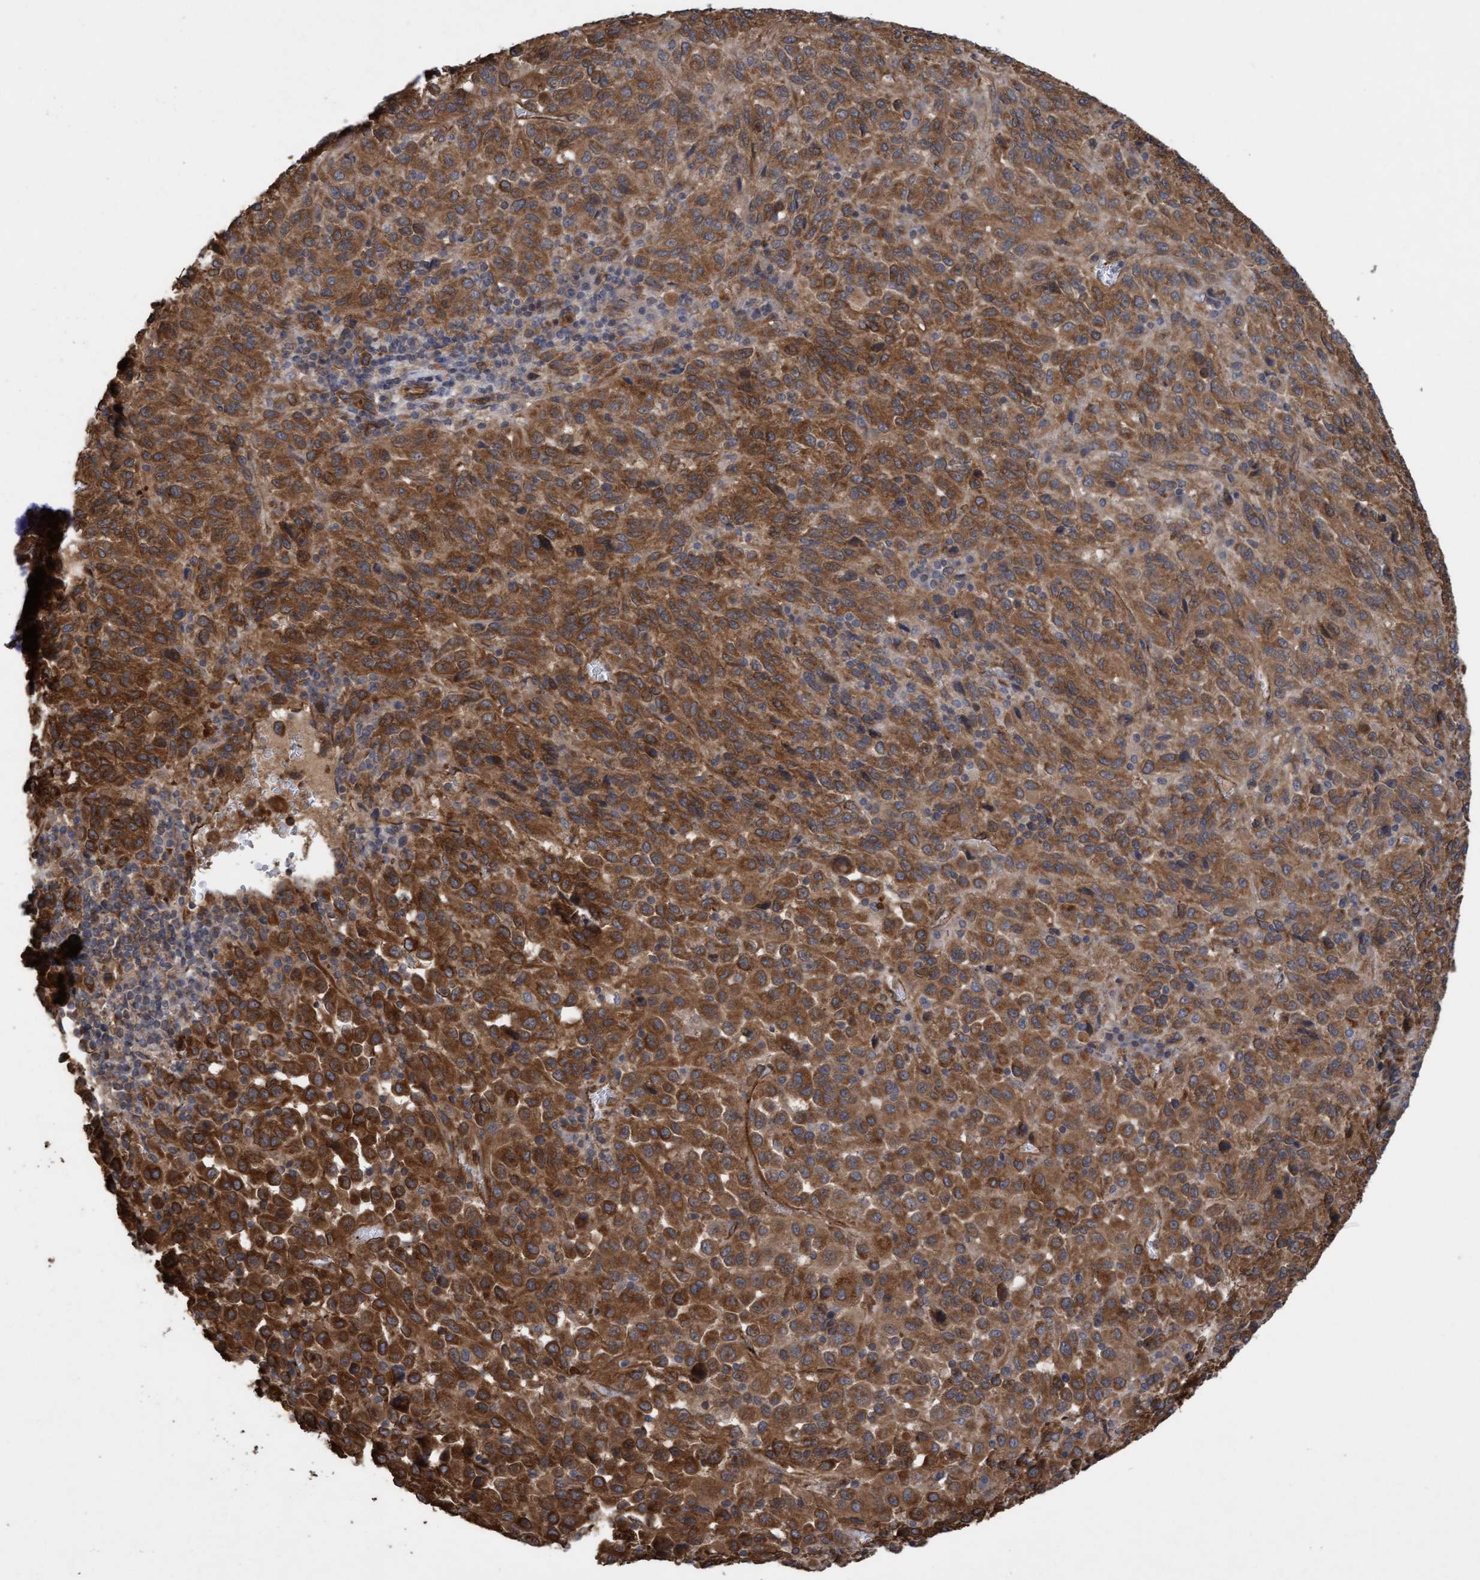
{"staining": {"intensity": "moderate", "quantity": ">75%", "location": "cytoplasmic/membranous"}, "tissue": "melanoma", "cell_type": "Tumor cells", "image_type": "cancer", "snomed": [{"axis": "morphology", "description": "Malignant melanoma, Metastatic site"}, {"axis": "topography", "description": "Lung"}], "caption": "Malignant melanoma (metastatic site) tissue shows moderate cytoplasmic/membranous positivity in about >75% of tumor cells, visualized by immunohistochemistry.", "gene": "CDC42EP4", "patient": {"sex": "male", "age": 64}}